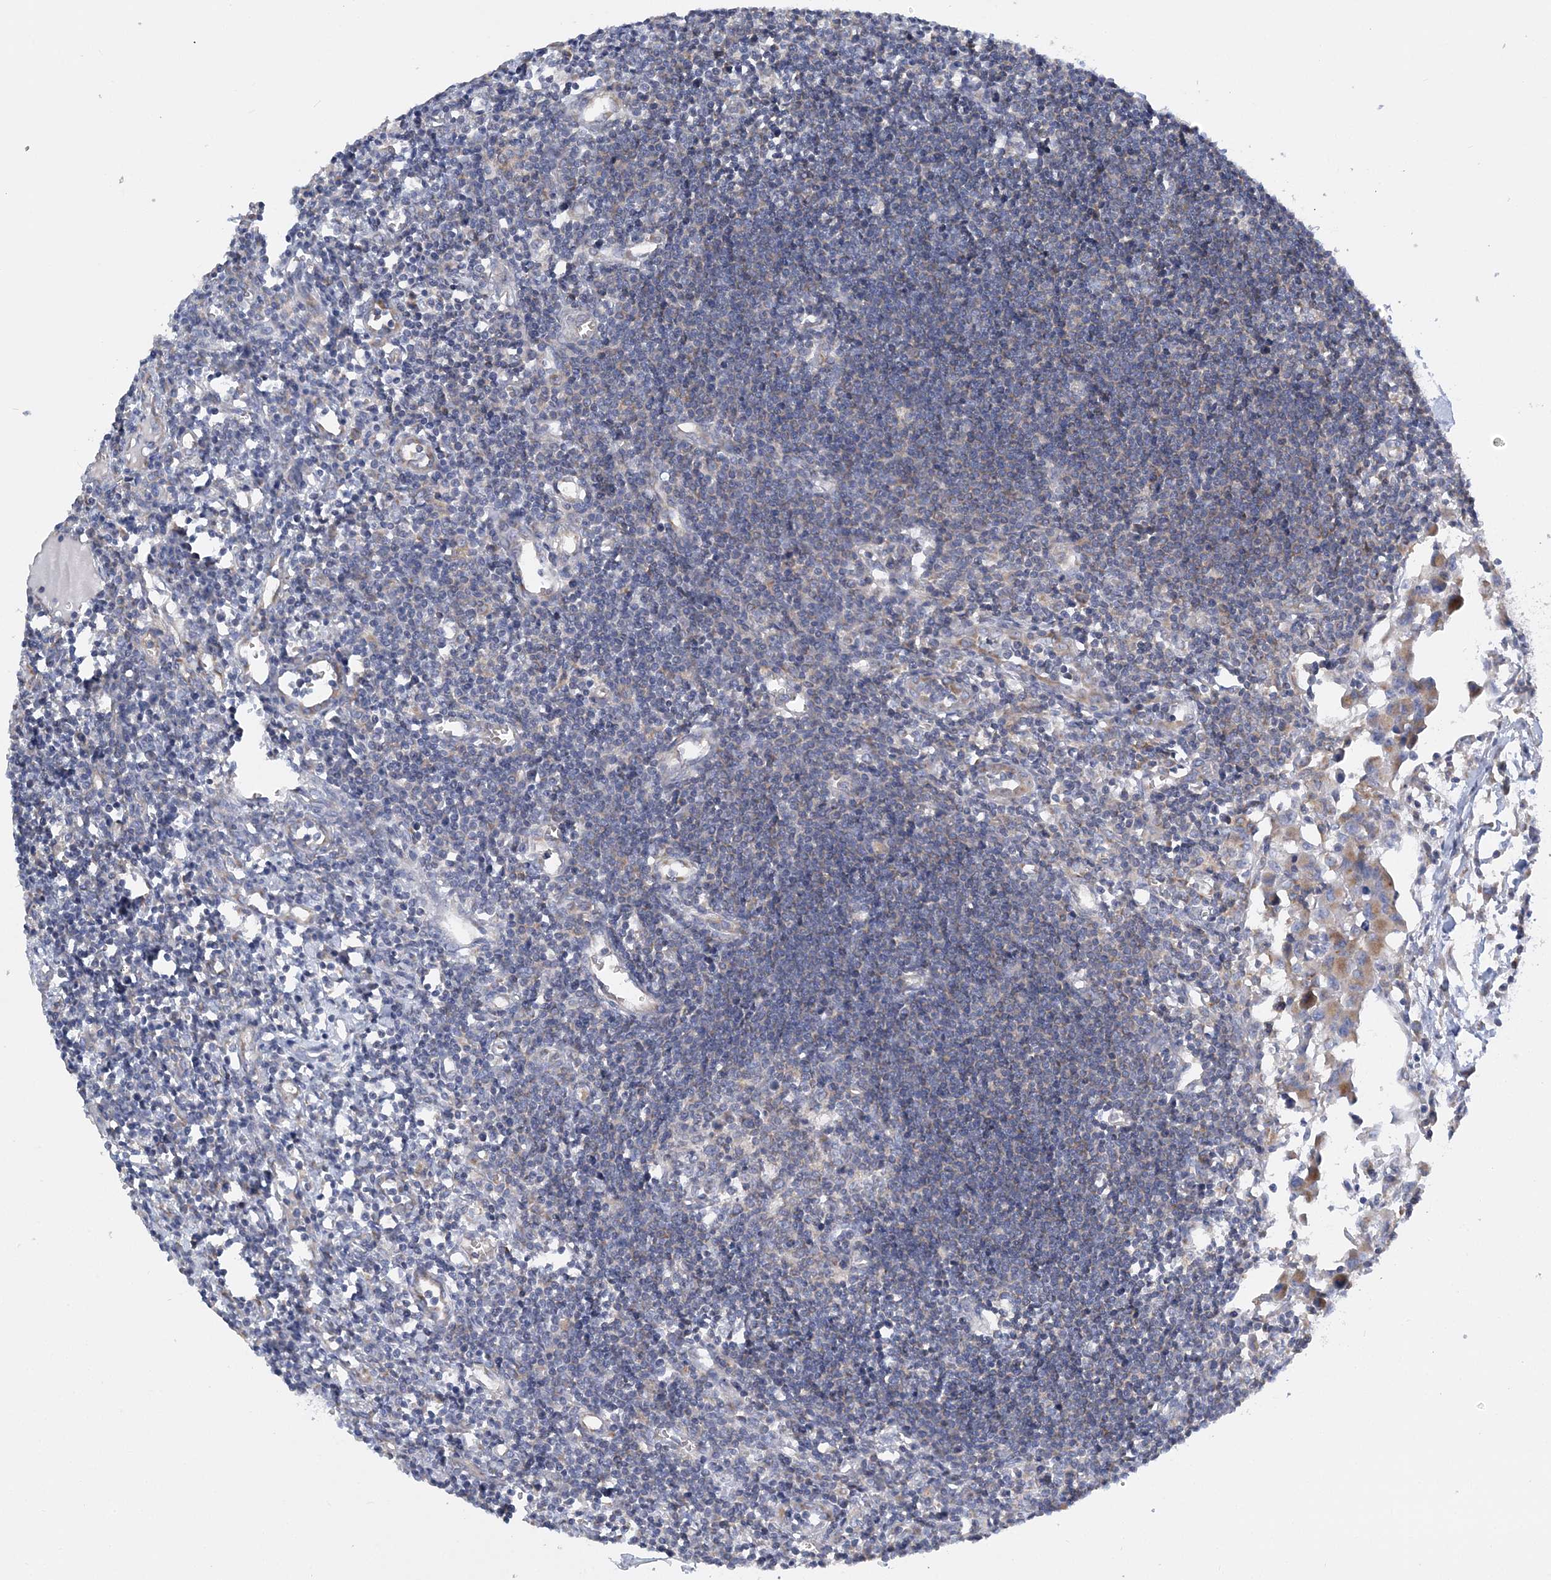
{"staining": {"intensity": "weak", "quantity": "<25%", "location": "cytoplasmic/membranous"}, "tissue": "lymph node", "cell_type": "Germinal center cells", "image_type": "normal", "snomed": [{"axis": "morphology", "description": "Normal tissue, NOS"}, {"axis": "morphology", "description": "Malignant melanoma, Metastatic site"}, {"axis": "topography", "description": "Lymph node"}], "caption": "Immunohistochemical staining of unremarkable lymph node shows no significant positivity in germinal center cells.", "gene": "FAM114A2", "patient": {"sex": "male", "age": 41}}